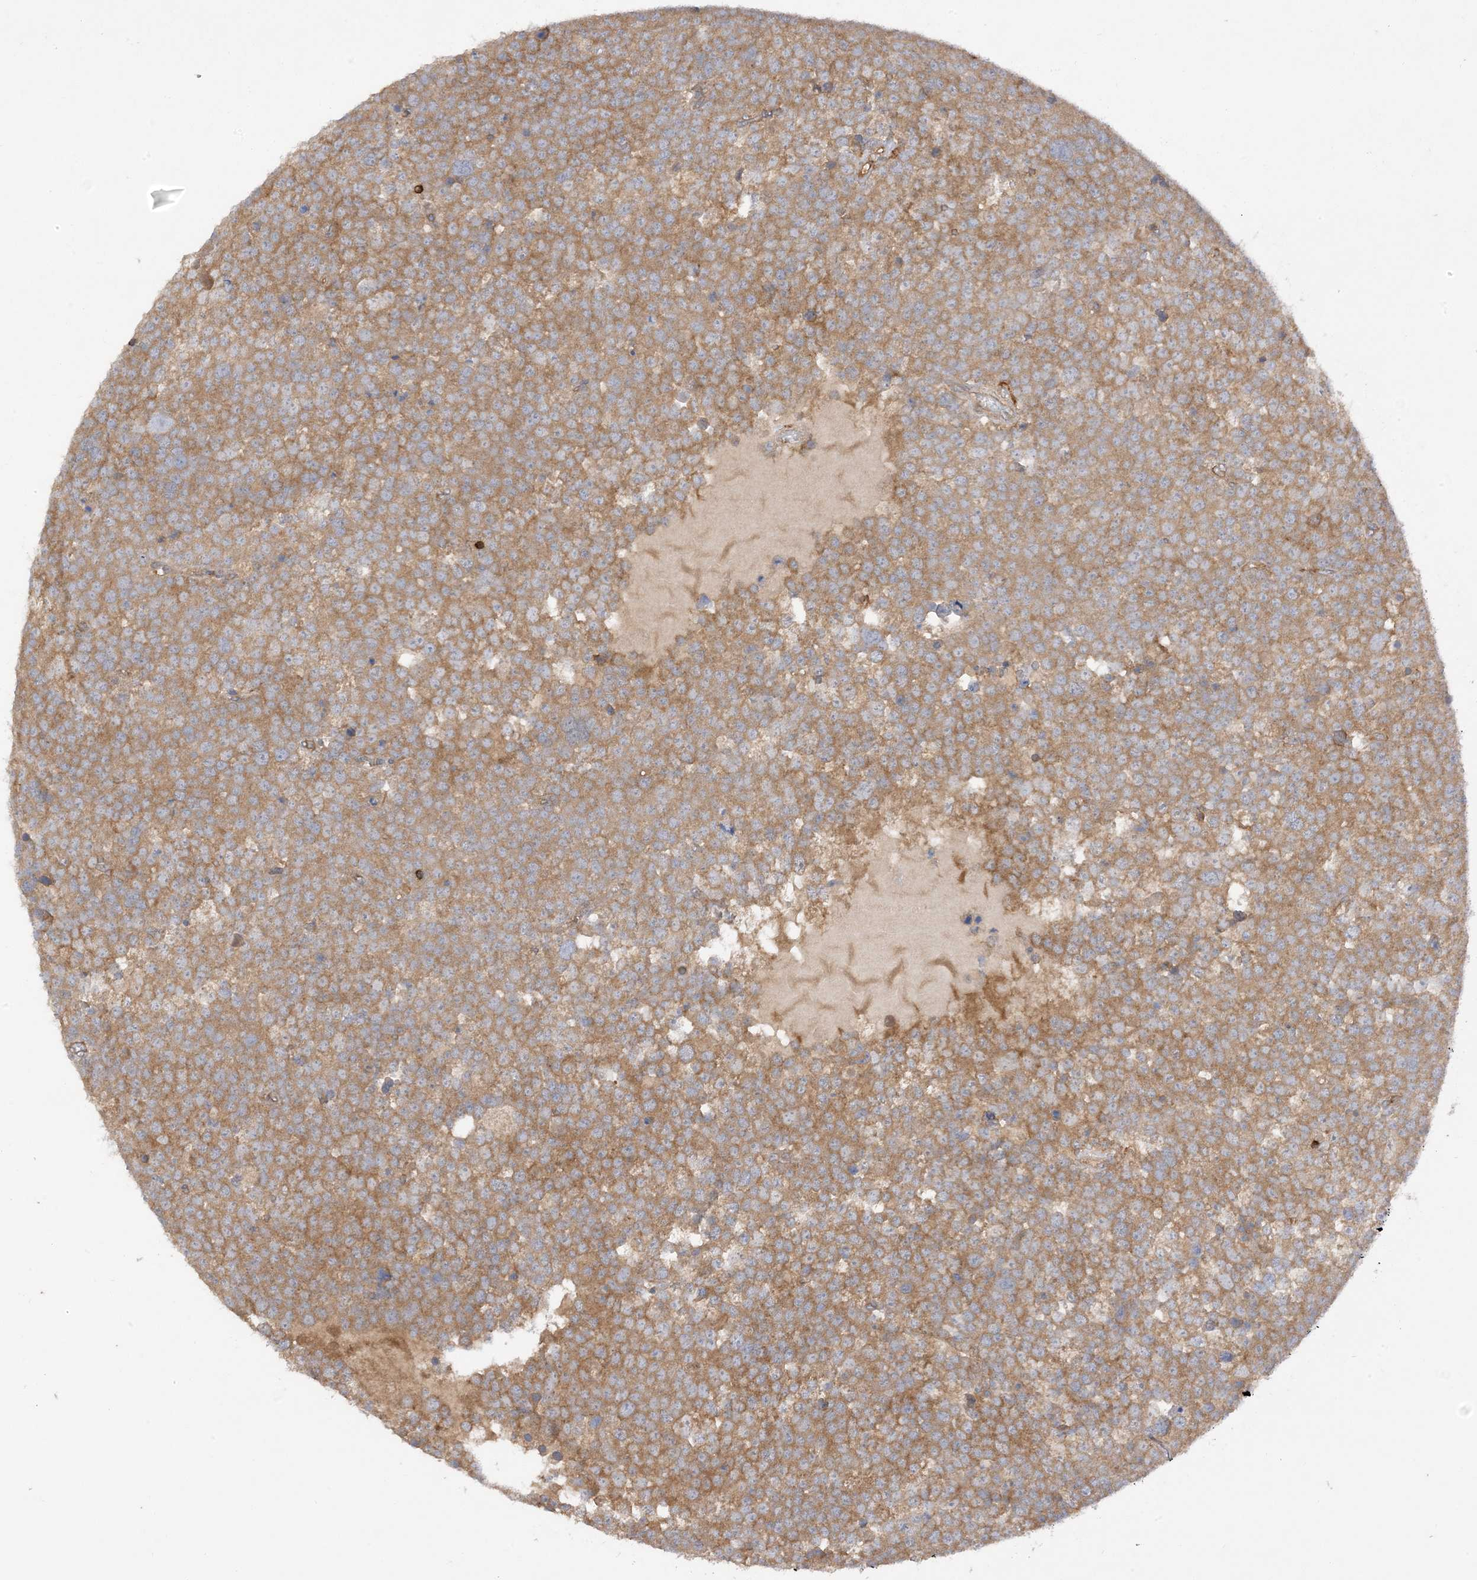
{"staining": {"intensity": "moderate", "quantity": ">75%", "location": "cytoplasmic/membranous"}, "tissue": "testis cancer", "cell_type": "Tumor cells", "image_type": "cancer", "snomed": [{"axis": "morphology", "description": "Seminoma, NOS"}, {"axis": "topography", "description": "Testis"}], "caption": "Immunohistochemical staining of human seminoma (testis) displays moderate cytoplasmic/membranous protein staining in approximately >75% of tumor cells. (DAB (3,3'-diaminobenzidine) IHC, brown staining for protein, blue staining for nuclei).", "gene": "PHACTR2", "patient": {"sex": "male", "age": 71}}